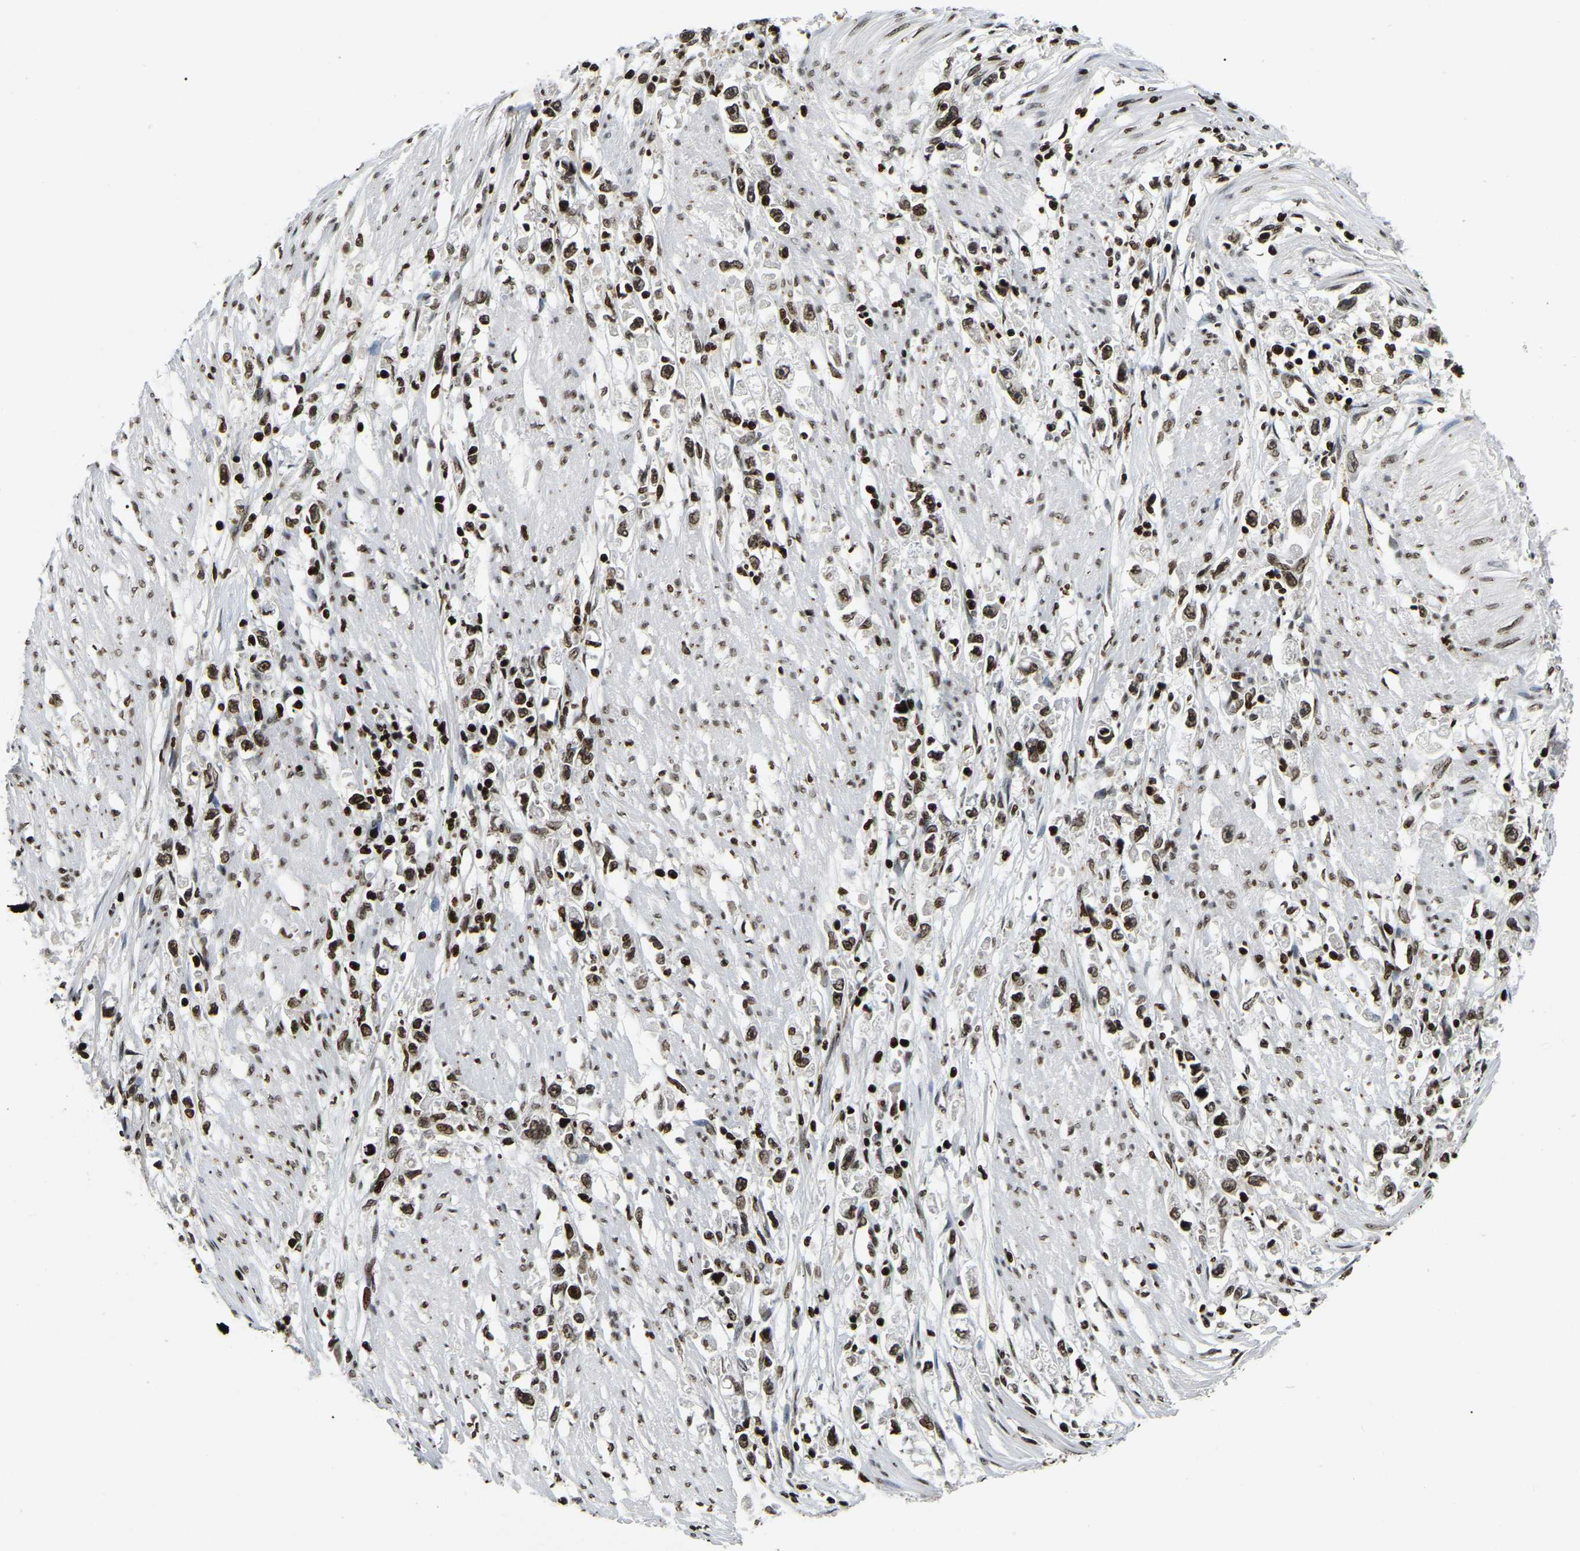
{"staining": {"intensity": "moderate", "quantity": ">75%", "location": "nuclear"}, "tissue": "stomach cancer", "cell_type": "Tumor cells", "image_type": "cancer", "snomed": [{"axis": "morphology", "description": "Adenocarcinoma, NOS"}, {"axis": "topography", "description": "Stomach"}], "caption": "Stomach cancer (adenocarcinoma) stained for a protein demonstrates moderate nuclear positivity in tumor cells. The staining is performed using DAB (3,3'-diaminobenzidine) brown chromogen to label protein expression. The nuclei are counter-stained blue using hematoxylin.", "gene": "LRRC61", "patient": {"sex": "female", "age": 59}}